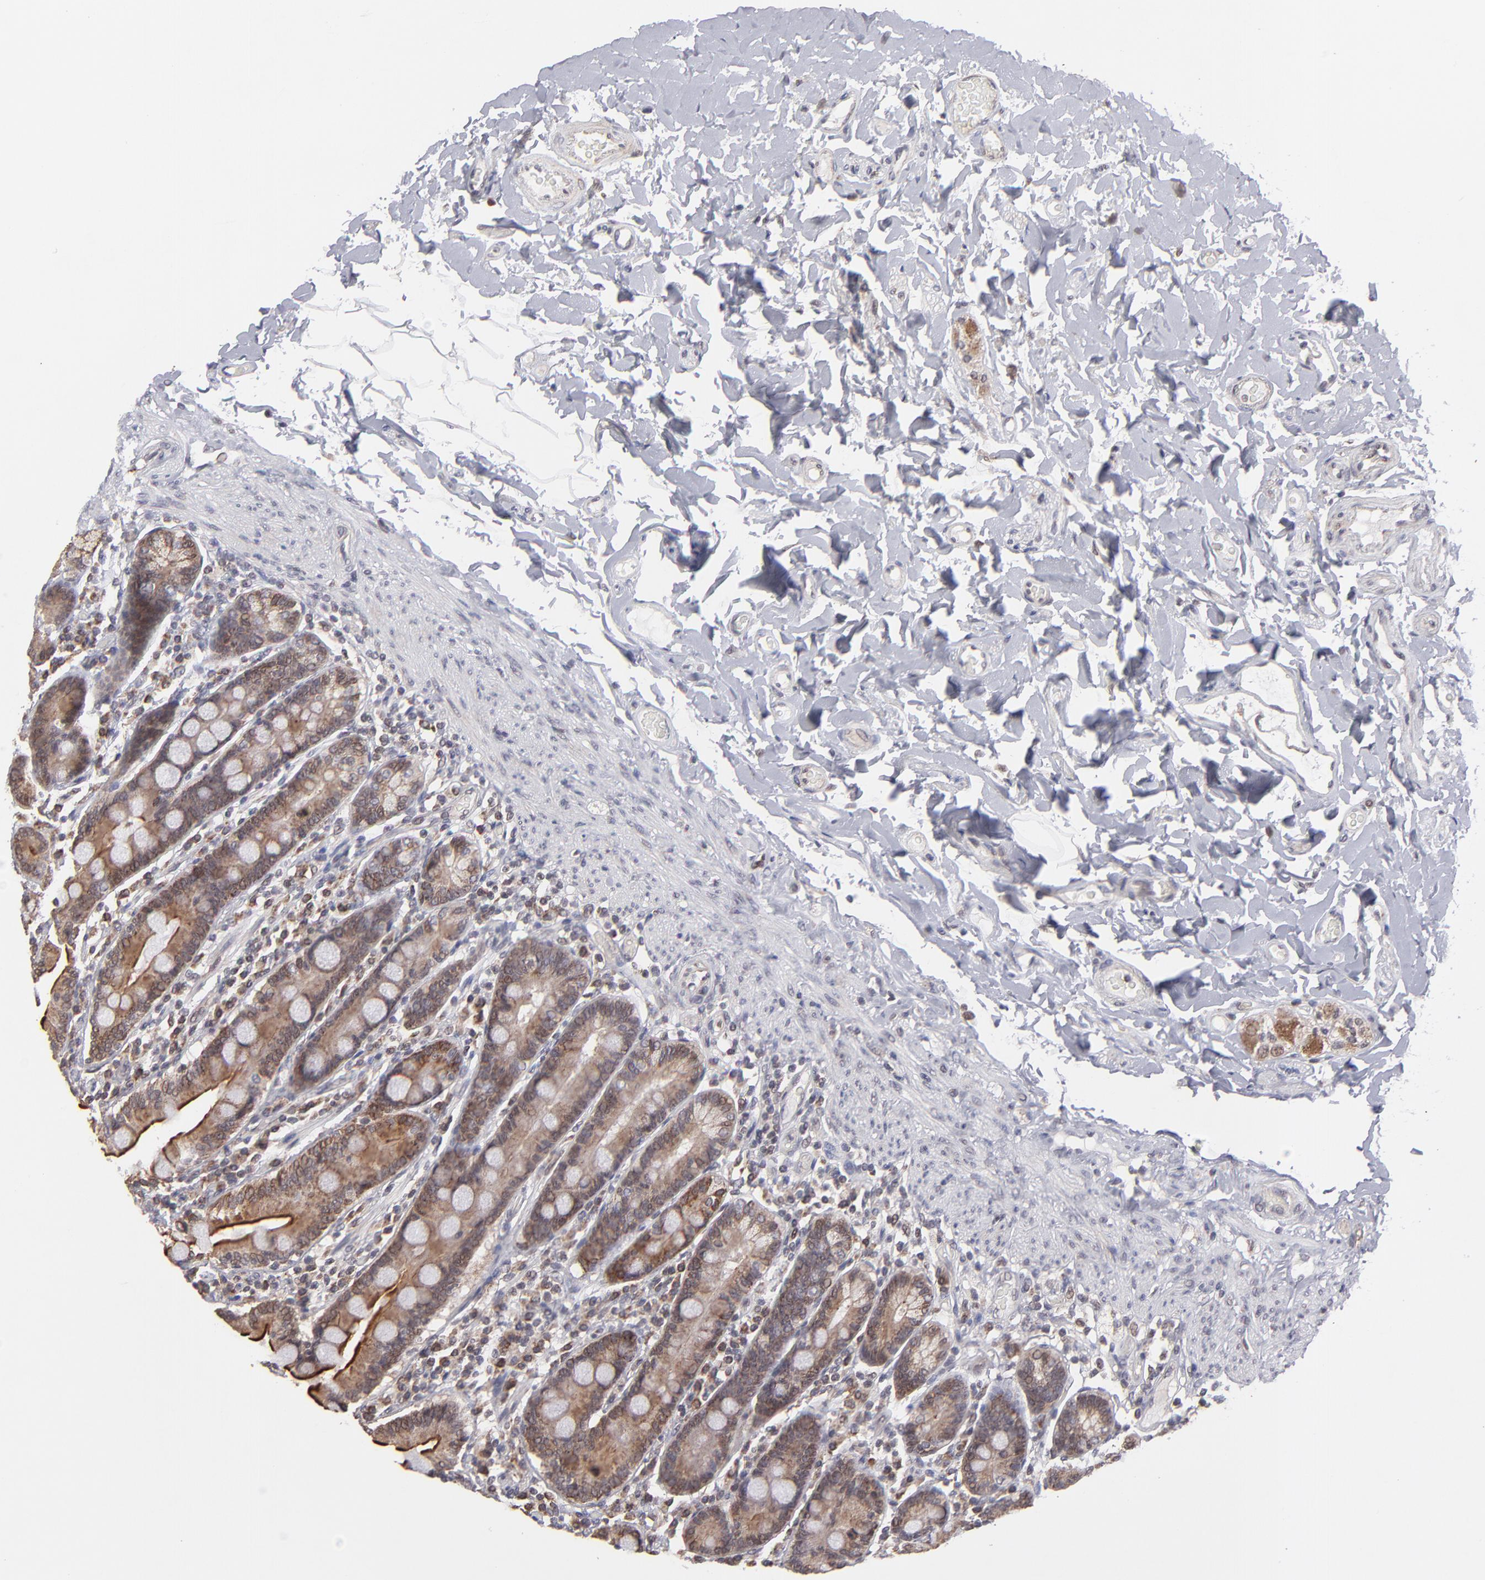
{"staining": {"intensity": "moderate", "quantity": ">75%", "location": "cytoplasmic/membranous,nuclear"}, "tissue": "duodenum", "cell_type": "Glandular cells", "image_type": "normal", "snomed": [{"axis": "morphology", "description": "Normal tissue, NOS"}, {"axis": "topography", "description": "Duodenum"}], "caption": "IHC of benign duodenum displays medium levels of moderate cytoplasmic/membranous,nuclear positivity in about >75% of glandular cells.", "gene": "SLC15A1", "patient": {"sex": "male", "age": 73}}